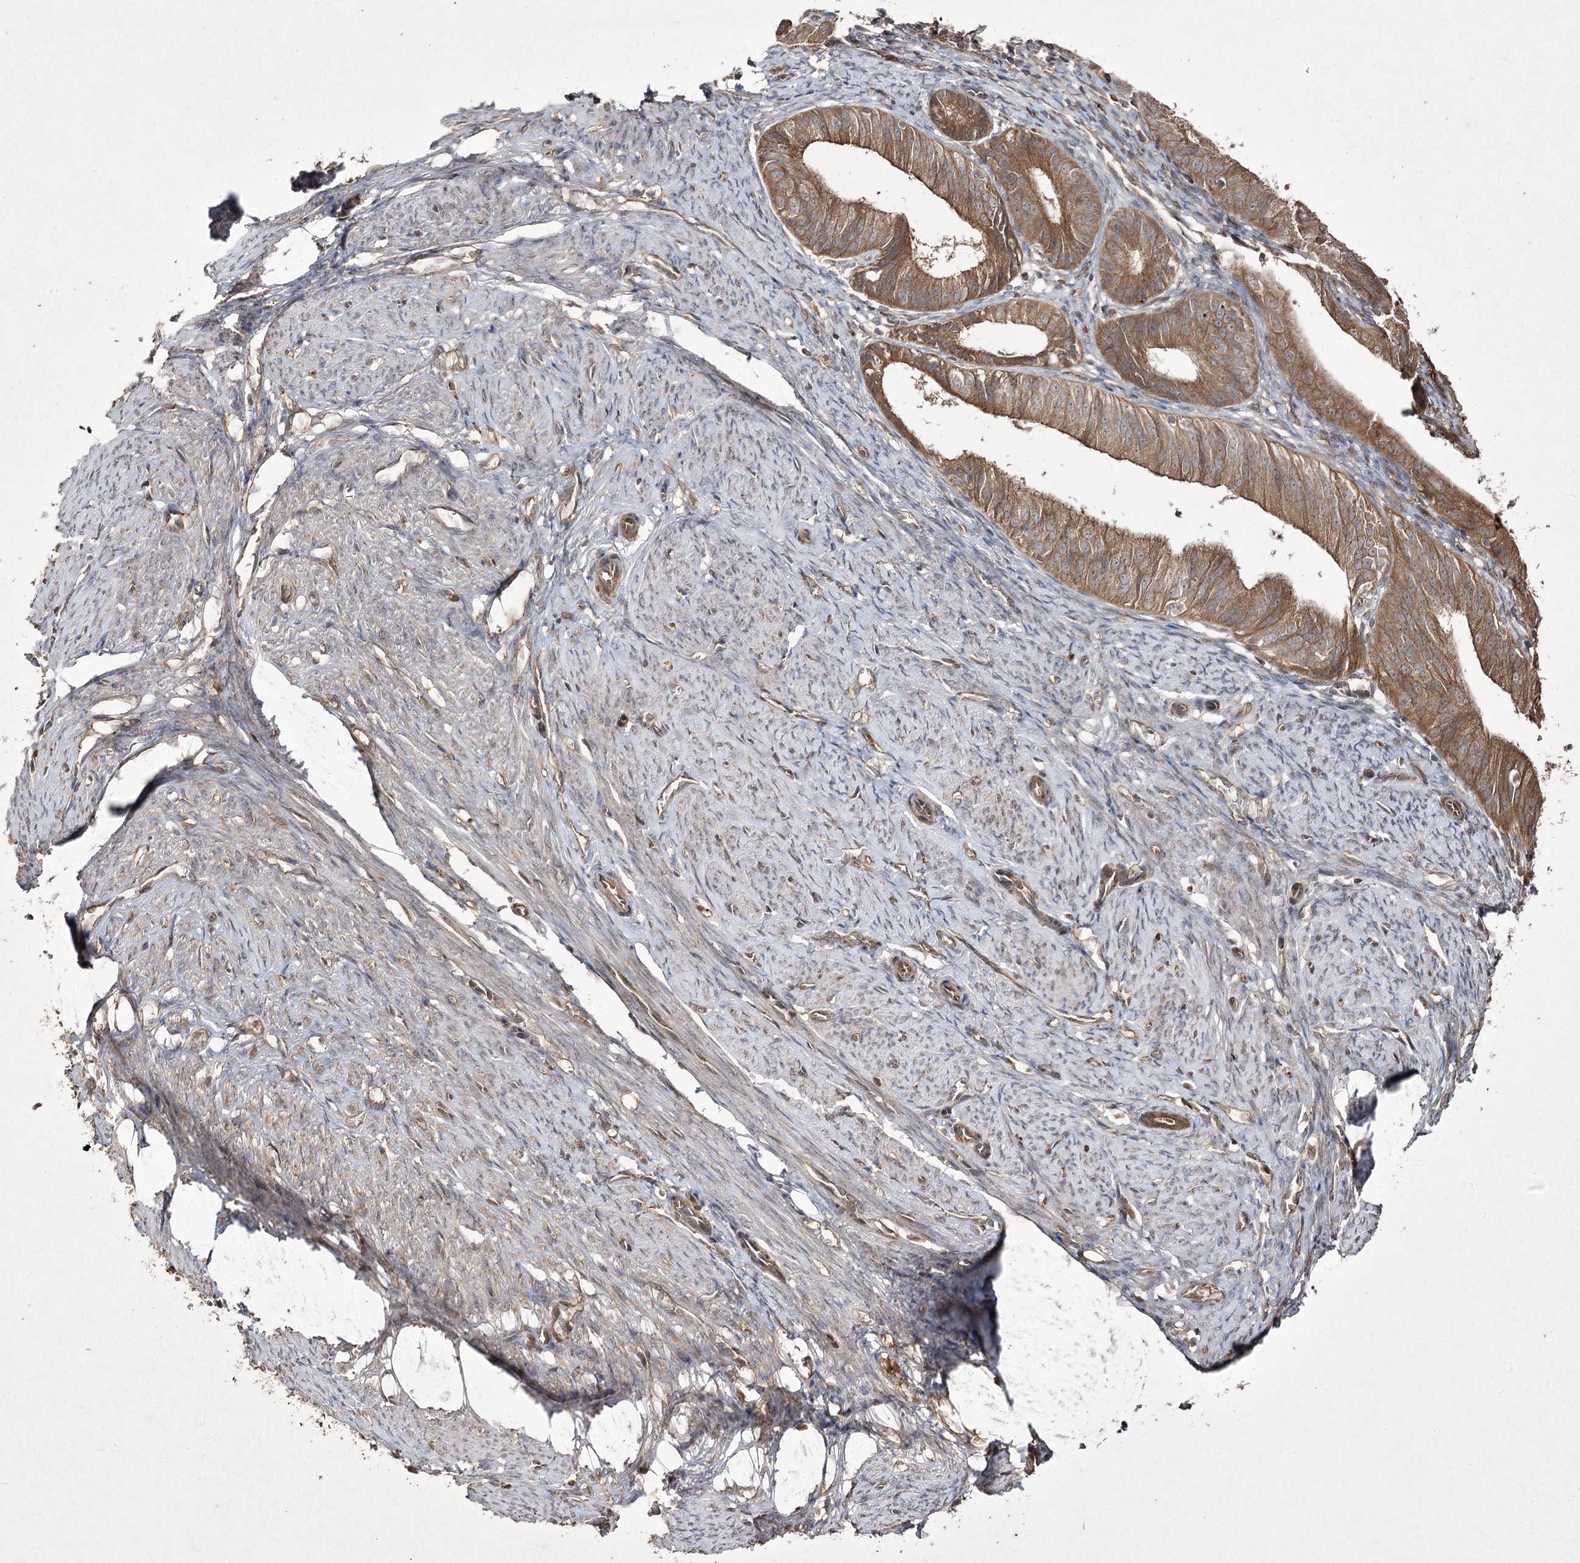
{"staining": {"intensity": "moderate", "quantity": ">75%", "location": "cytoplasmic/membranous"}, "tissue": "endometrial cancer", "cell_type": "Tumor cells", "image_type": "cancer", "snomed": [{"axis": "morphology", "description": "Adenocarcinoma, NOS"}, {"axis": "topography", "description": "Endometrium"}], "caption": "This histopathology image shows immunohistochemistry staining of human endometrial adenocarcinoma, with medium moderate cytoplasmic/membranous expression in approximately >75% of tumor cells.", "gene": "FANCL", "patient": {"sex": "female", "age": 51}}